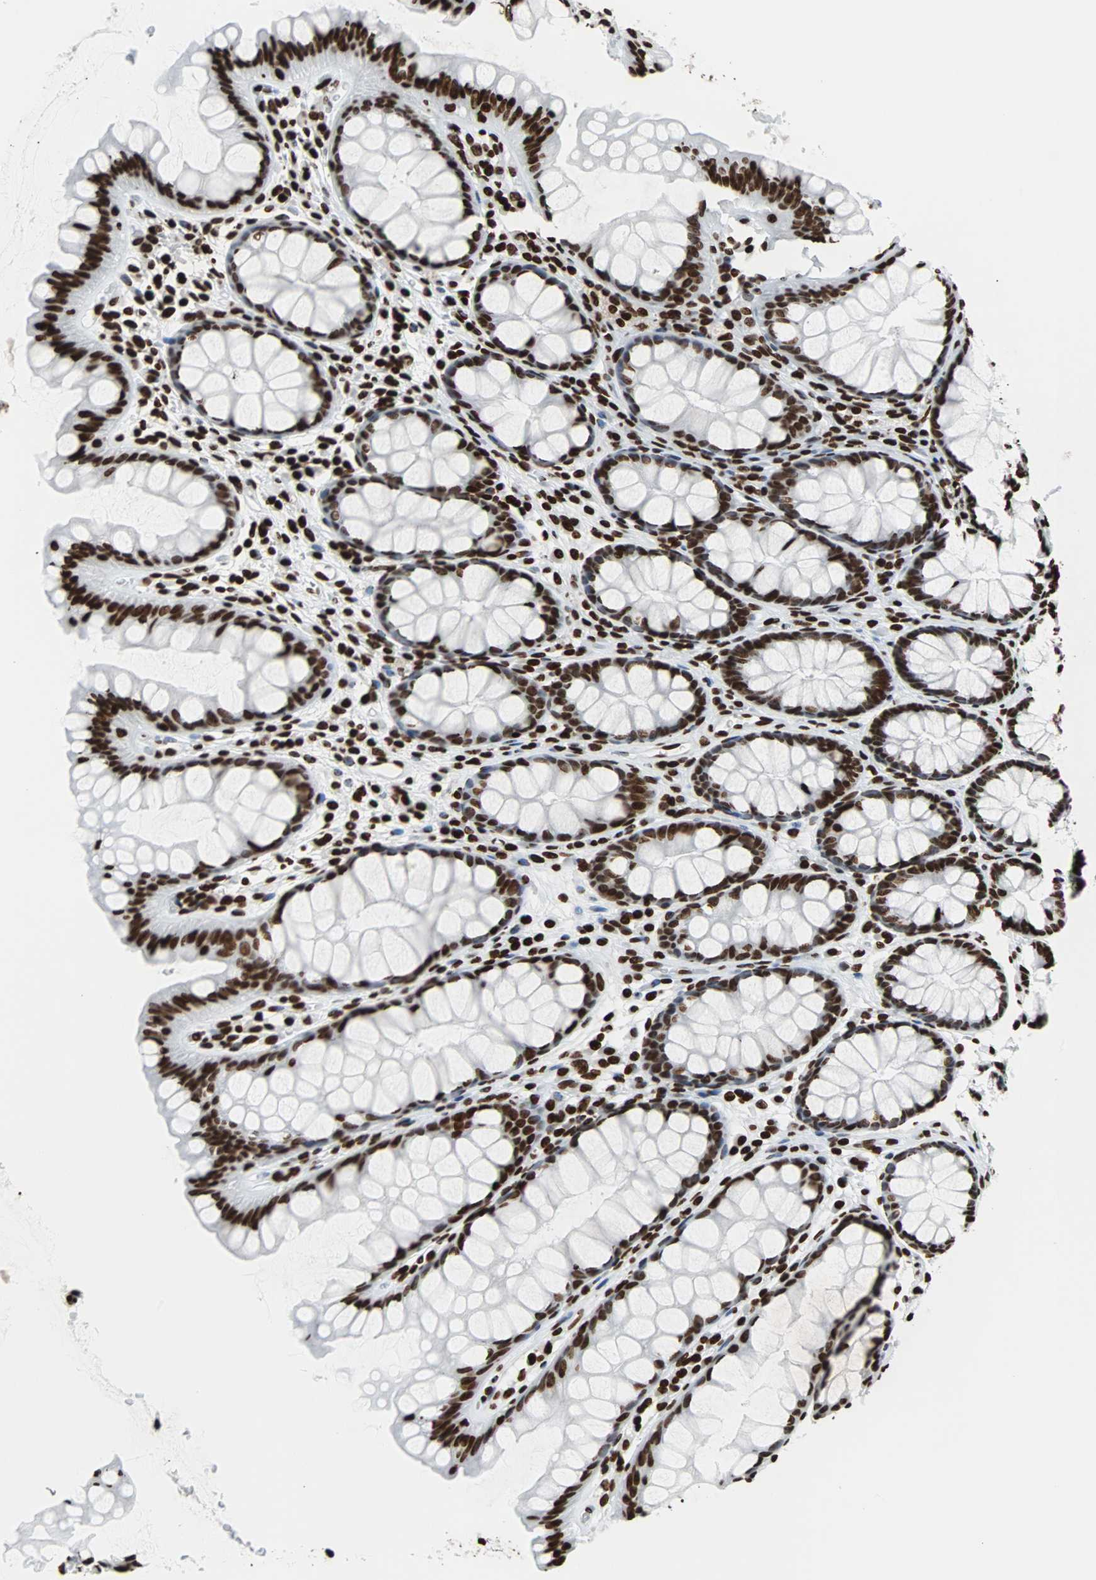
{"staining": {"intensity": "strong", "quantity": ">75%", "location": "nuclear"}, "tissue": "colon", "cell_type": "Endothelial cells", "image_type": "normal", "snomed": [{"axis": "morphology", "description": "Normal tissue, NOS"}, {"axis": "topography", "description": "Colon"}], "caption": "Colon was stained to show a protein in brown. There is high levels of strong nuclear staining in approximately >75% of endothelial cells. The staining was performed using DAB, with brown indicating positive protein expression. Nuclei are stained blue with hematoxylin.", "gene": "H2BC18", "patient": {"sex": "female", "age": 55}}